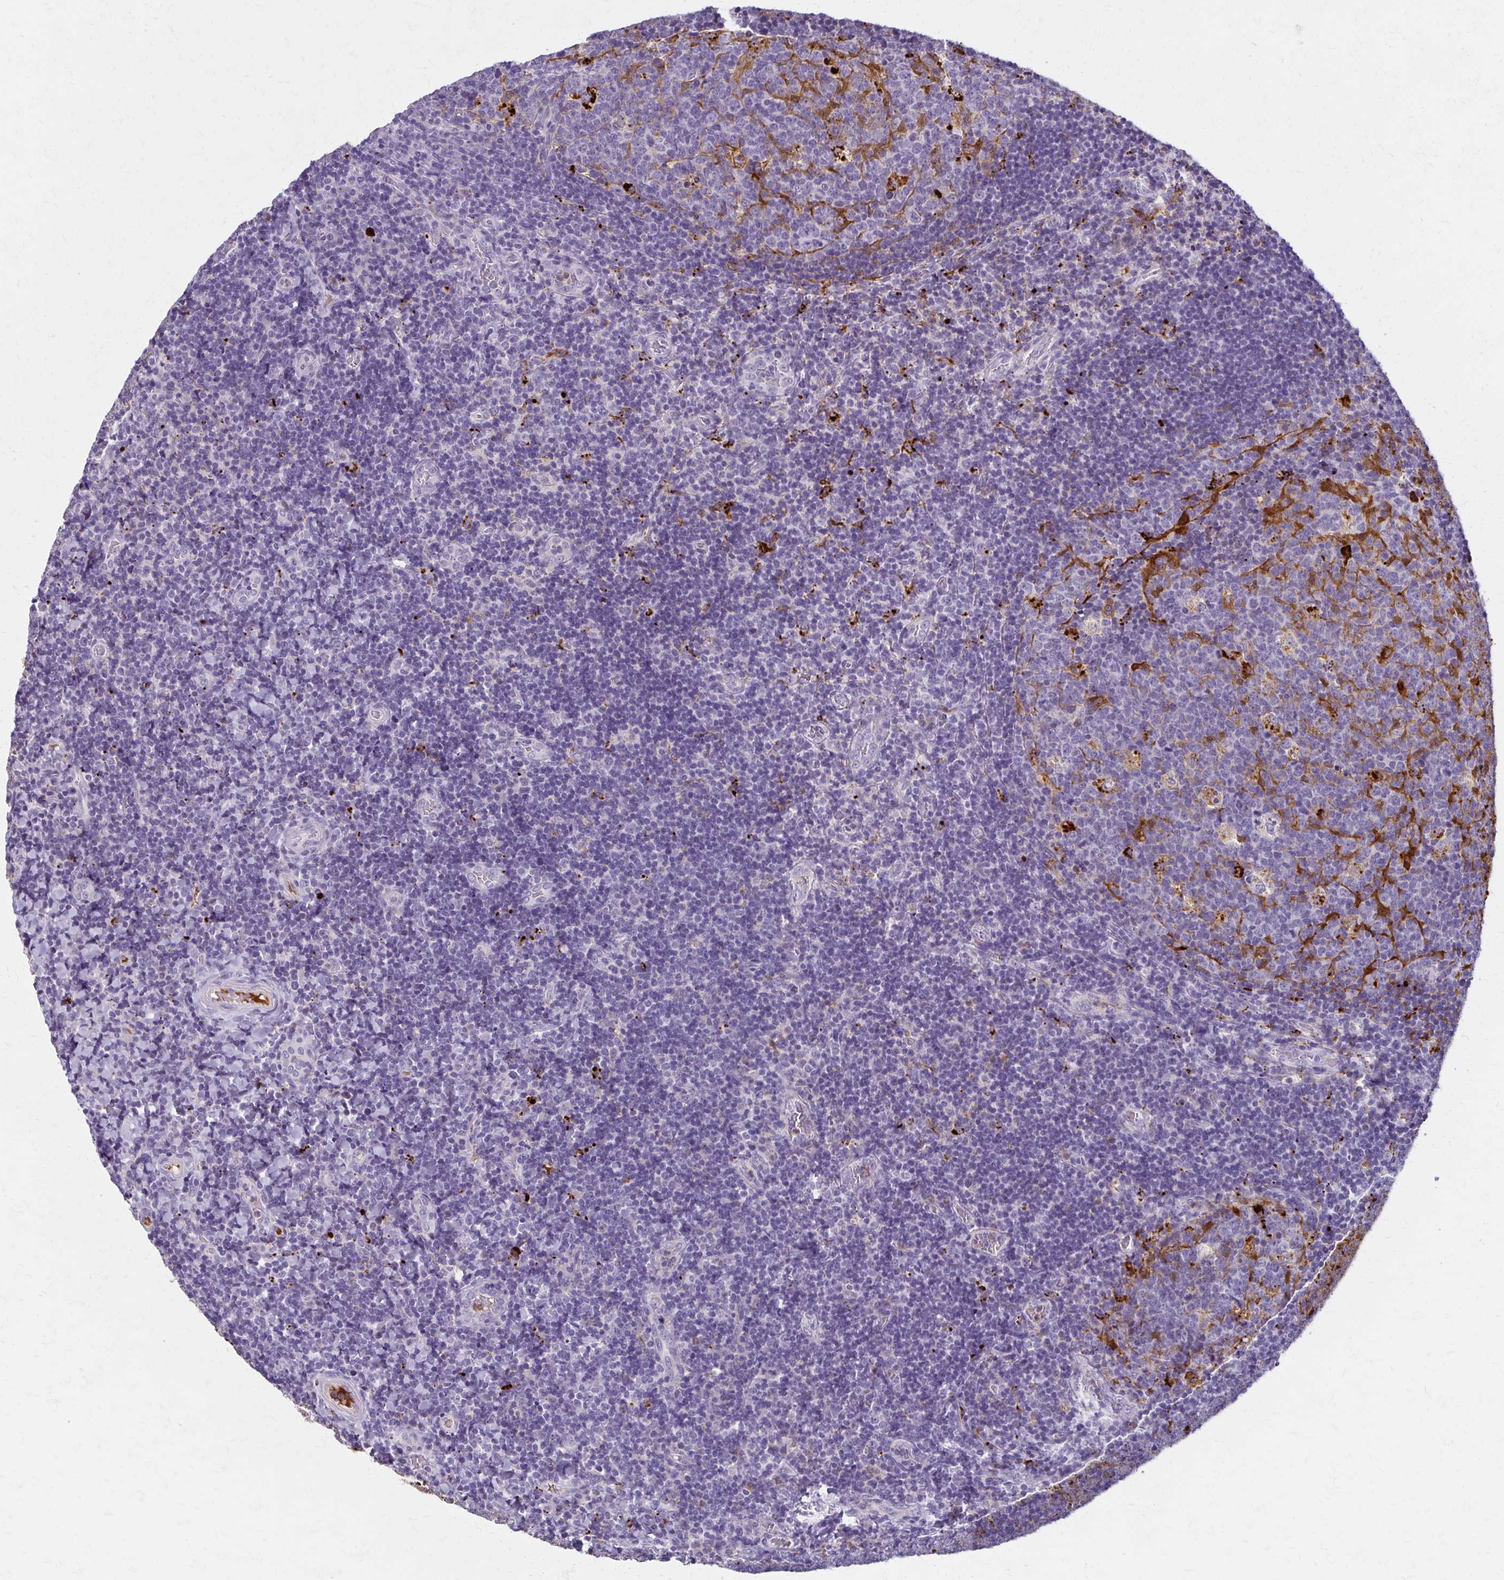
{"staining": {"intensity": "strong", "quantity": "<25%", "location": "cytoplasmic/membranous,nuclear"}, "tissue": "tonsil", "cell_type": "Germinal center cells", "image_type": "normal", "snomed": [{"axis": "morphology", "description": "Normal tissue, NOS"}, {"axis": "topography", "description": "Tonsil"}], "caption": "The histopathology image reveals a brown stain indicating the presence of a protein in the cytoplasmic/membranous,nuclear of germinal center cells in tonsil. (Stains: DAB (3,3'-diaminobenzidine) in brown, nuclei in blue, Microscopy: brightfield microscopy at high magnification).", "gene": "BBS12", "patient": {"sex": "male", "age": 17}}